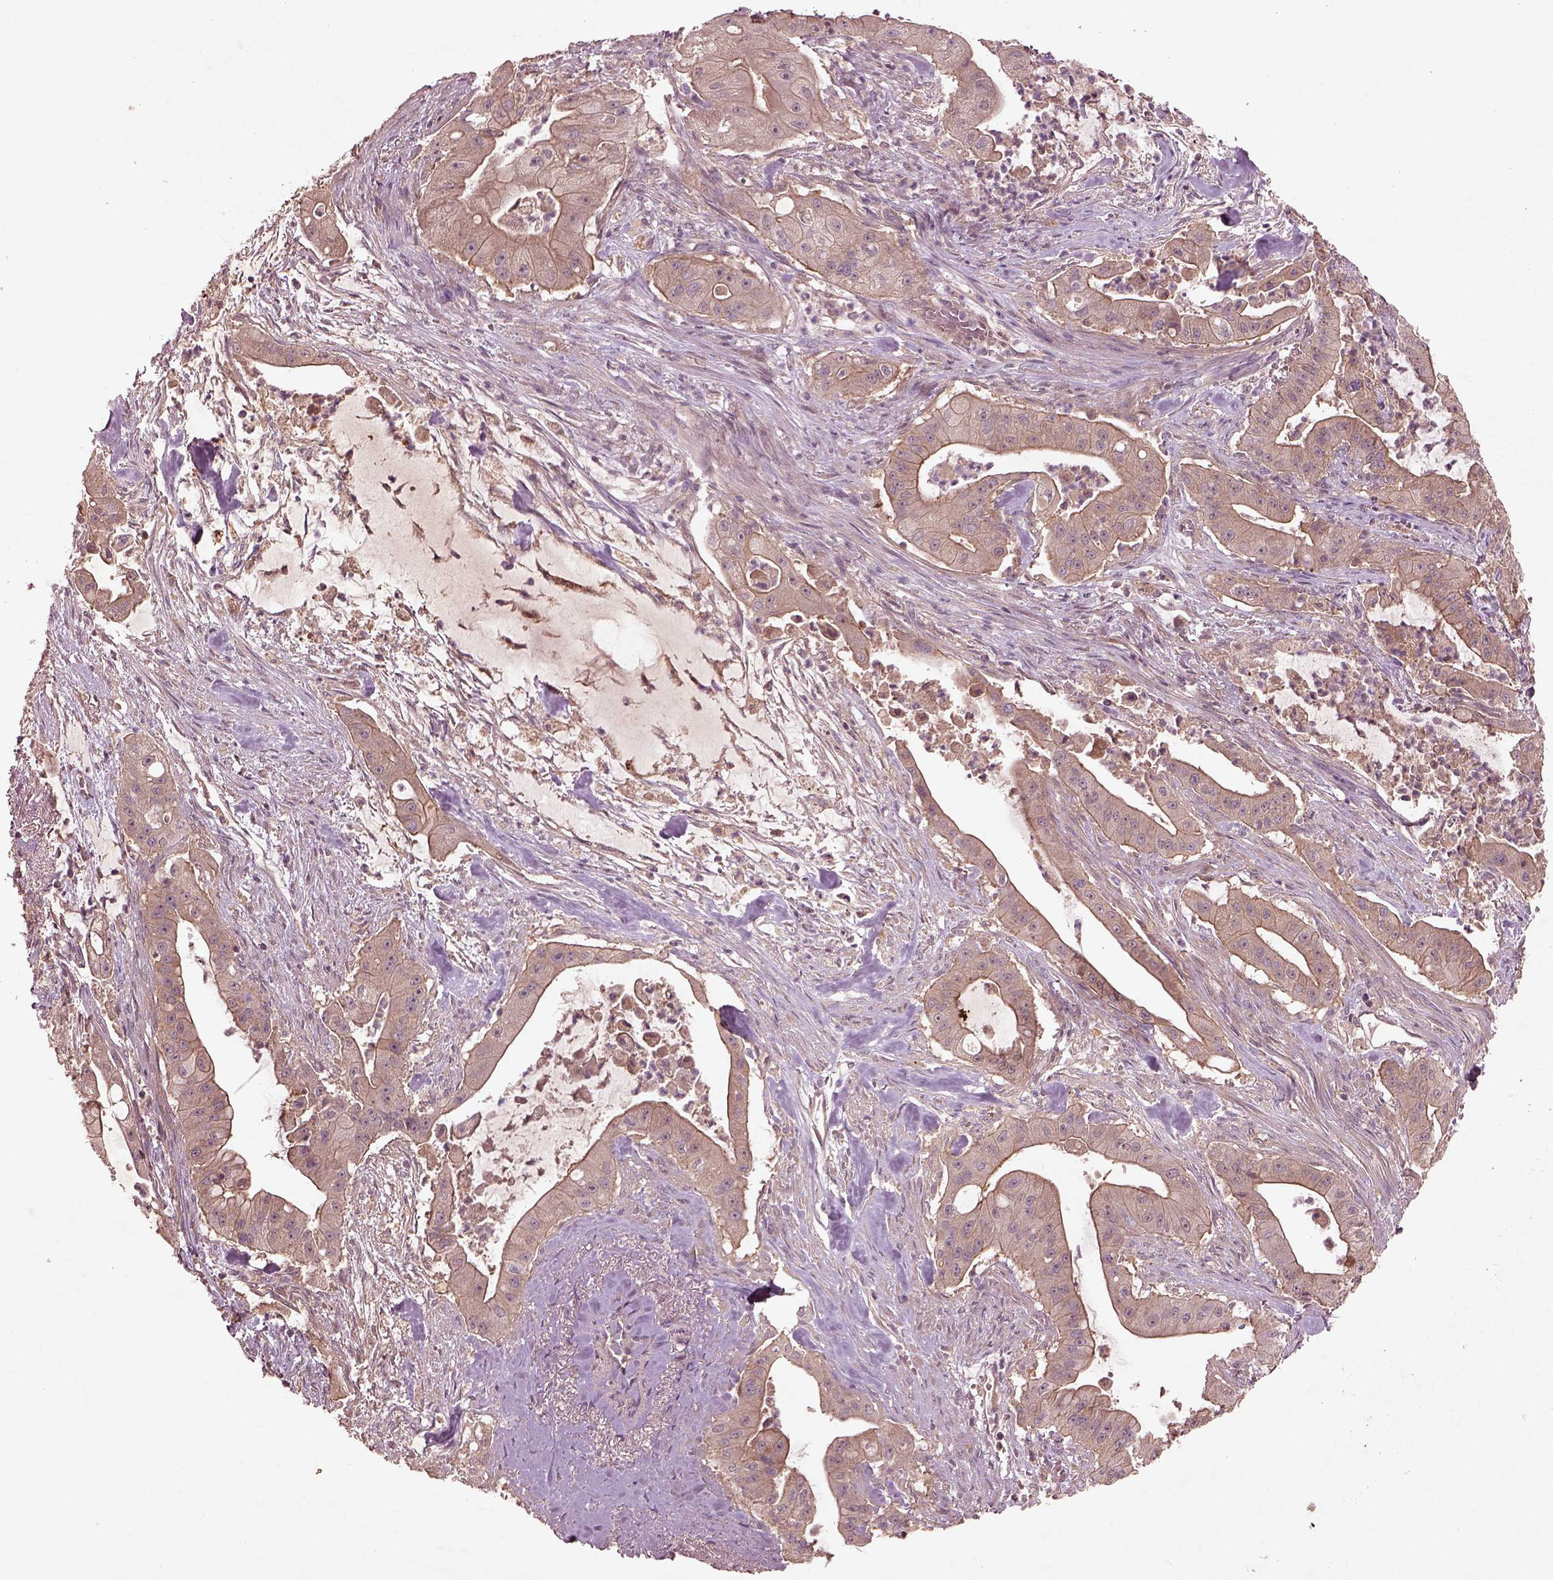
{"staining": {"intensity": "moderate", "quantity": ">75%", "location": "cytoplasmic/membranous"}, "tissue": "pancreatic cancer", "cell_type": "Tumor cells", "image_type": "cancer", "snomed": [{"axis": "morphology", "description": "Normal tissue, NOS"}, {"axis": "morphology", "description": "Inflammation, NOS"}, {"axis": "morphology", "description": "Adenocarcinoma, NOS"}, {"axis": "topography", "description": "Pancreas"}], "caption": "Pancreatic cancer (adenocarcinoma) stained with DAB immunohistochemistry shows medium levels of moderate cytoplasmic/membranous staining in about >75% of tumor cells.", "gene": "FAM234A", "patient": {"sex": "male", "age": 57}}